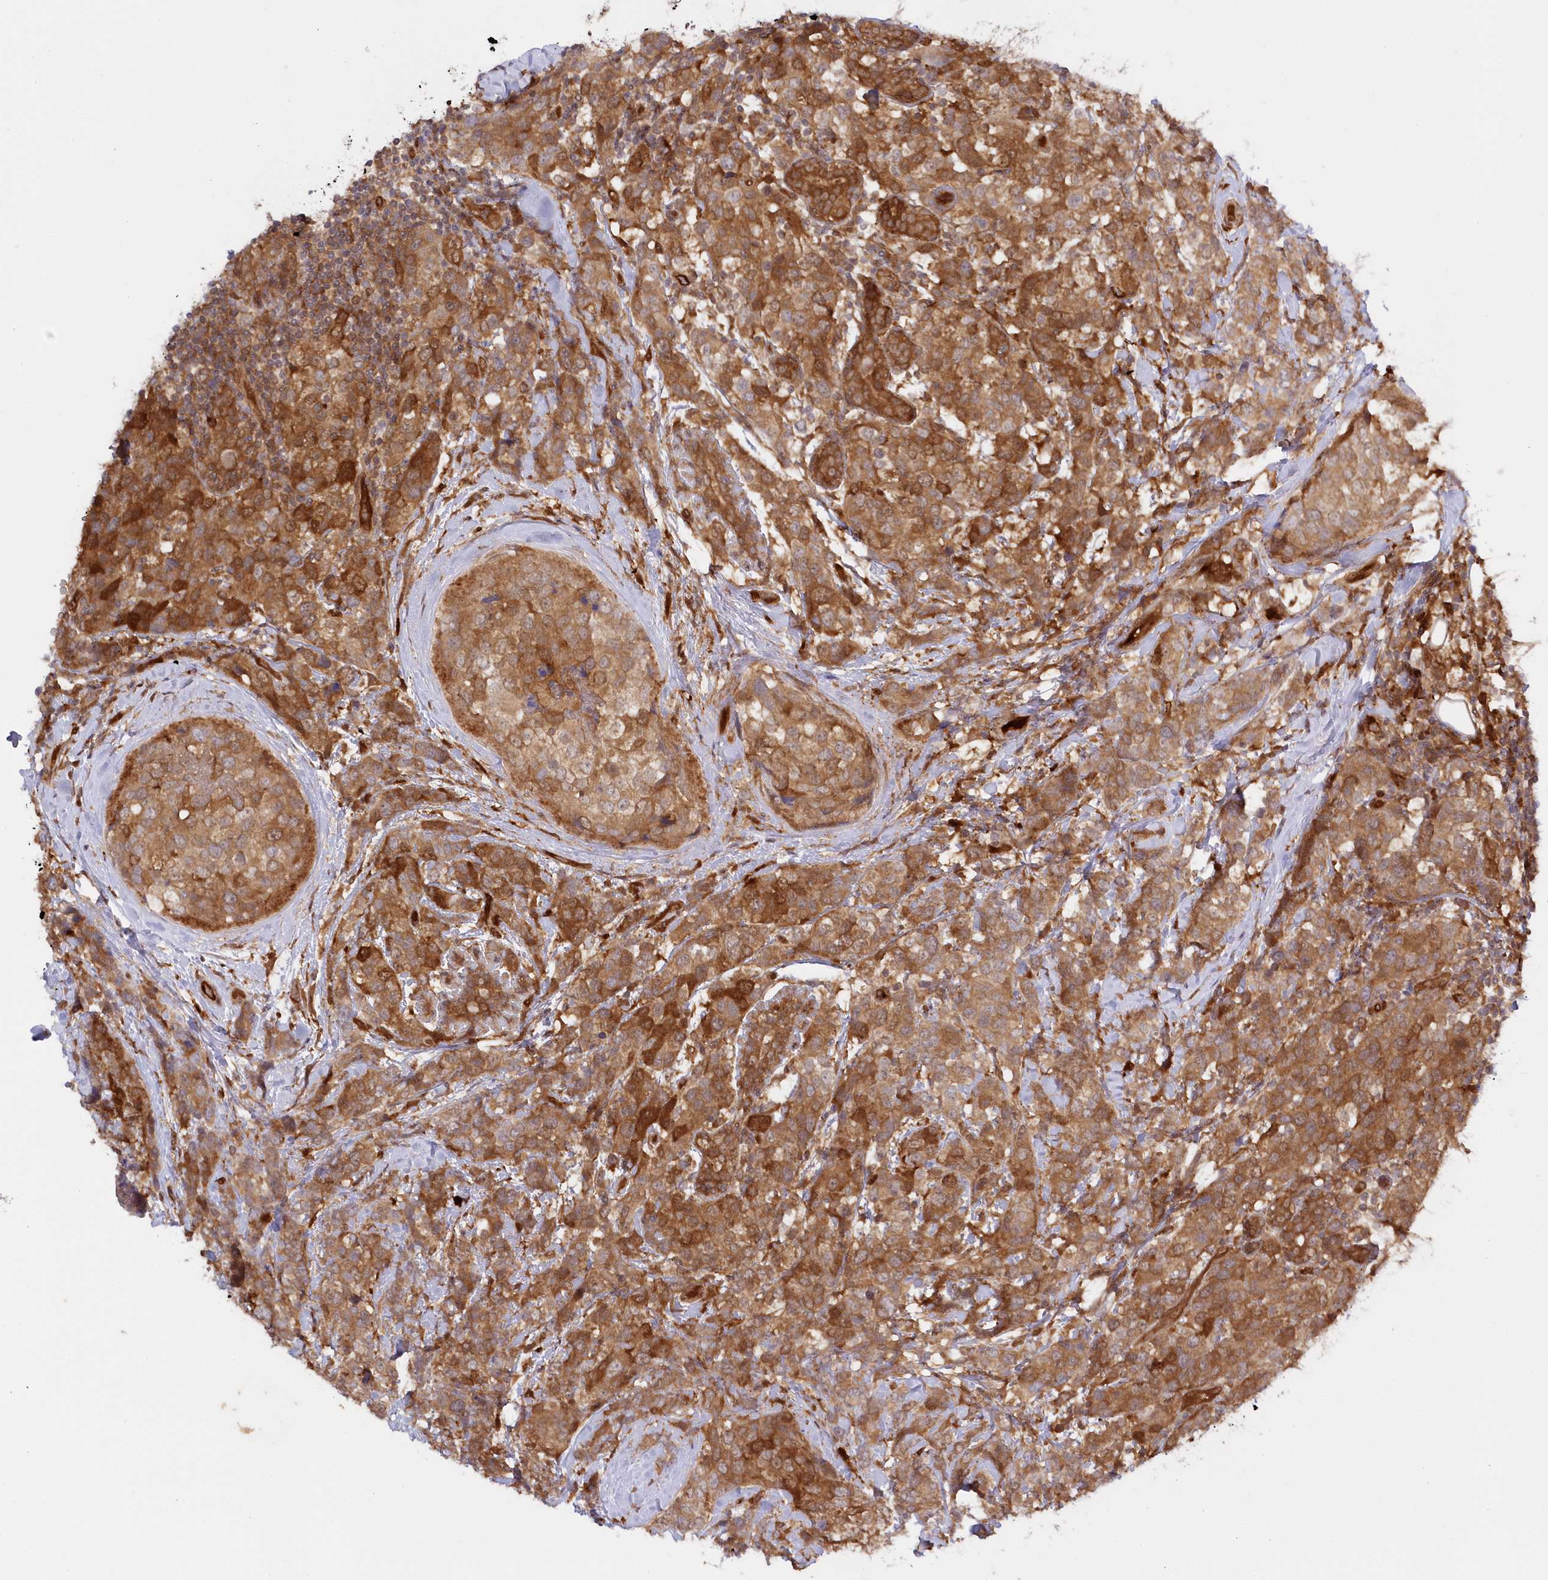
{"staining": {"intensity": "moderate", "quantity": ">75%", "location": "cytoplasmic/membranous"}, "tissue": "breast cancer", "cell_type": "Tumor cells", "image_type": "cancer", "snomed": [{"axis": "morphology", "description": "Lobular carcinoma"}, {"axis": "topography", "description": "Breast"}], "caption": "Immunohistochemical staining of human breast cancer reveals moderate cytoplasmic/membranous protein positivity in approximately >75% of tumor cells.", "gene": "GBE1", "patient": {"sex": "female", "age": 59}}